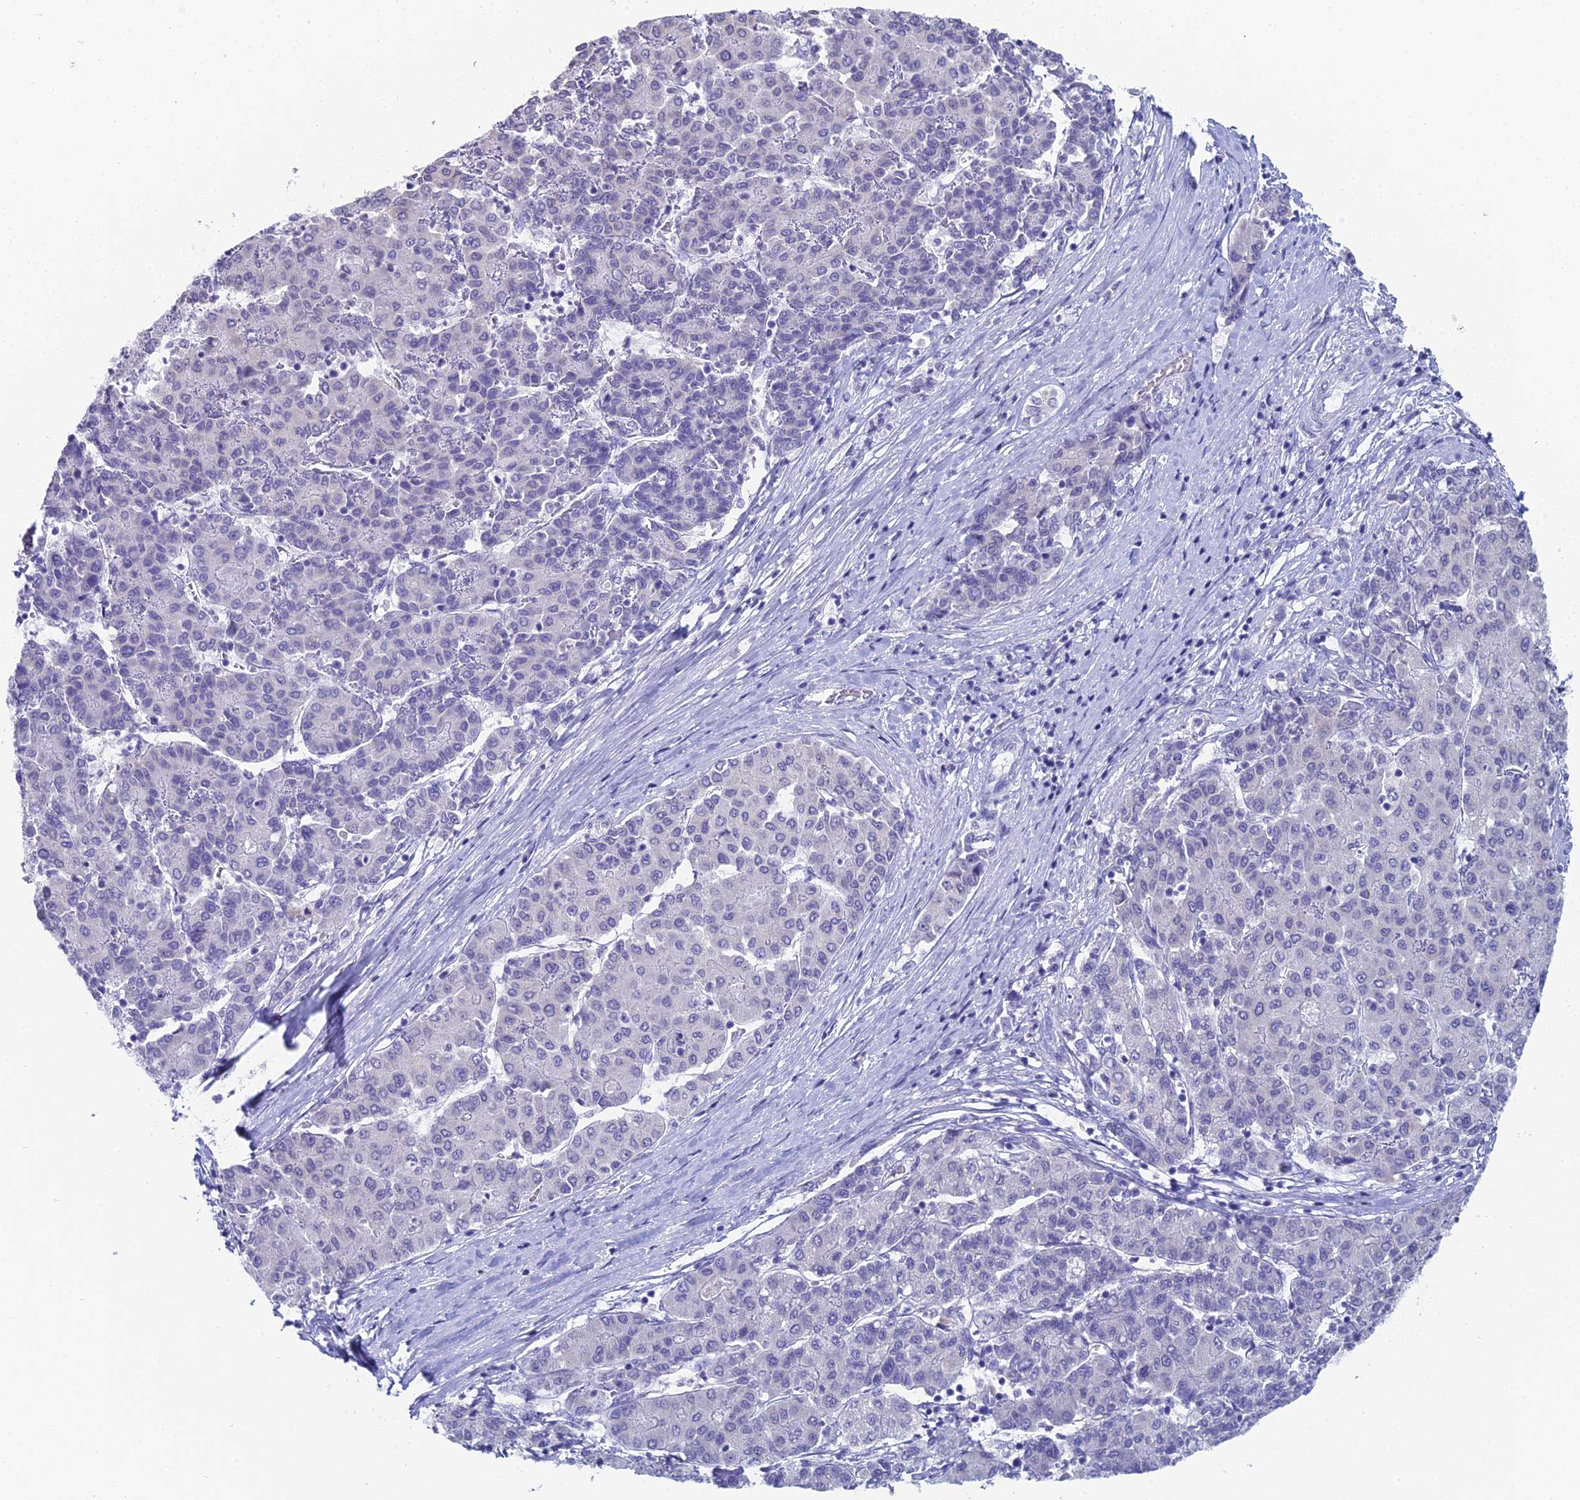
{"staining": {"intensity": "negative", "quantity": "none", "location": "none"}, "tissue": "liver cancer", "cell_type": "Tumor cells", "image_type": "cancer", "snomed": [{"axis": "morphology", "description": "Carcinoma, Hepatocellular, NOS"}, {"axis": "topography", "description": "Liver"}], "caption": "Liver cancer stained for a protein using immunohistochemistry (IHC) exhibits no positivity tumor cells.", "gene": "PRR22", "patient": {"sex": "male", "age": 65}}